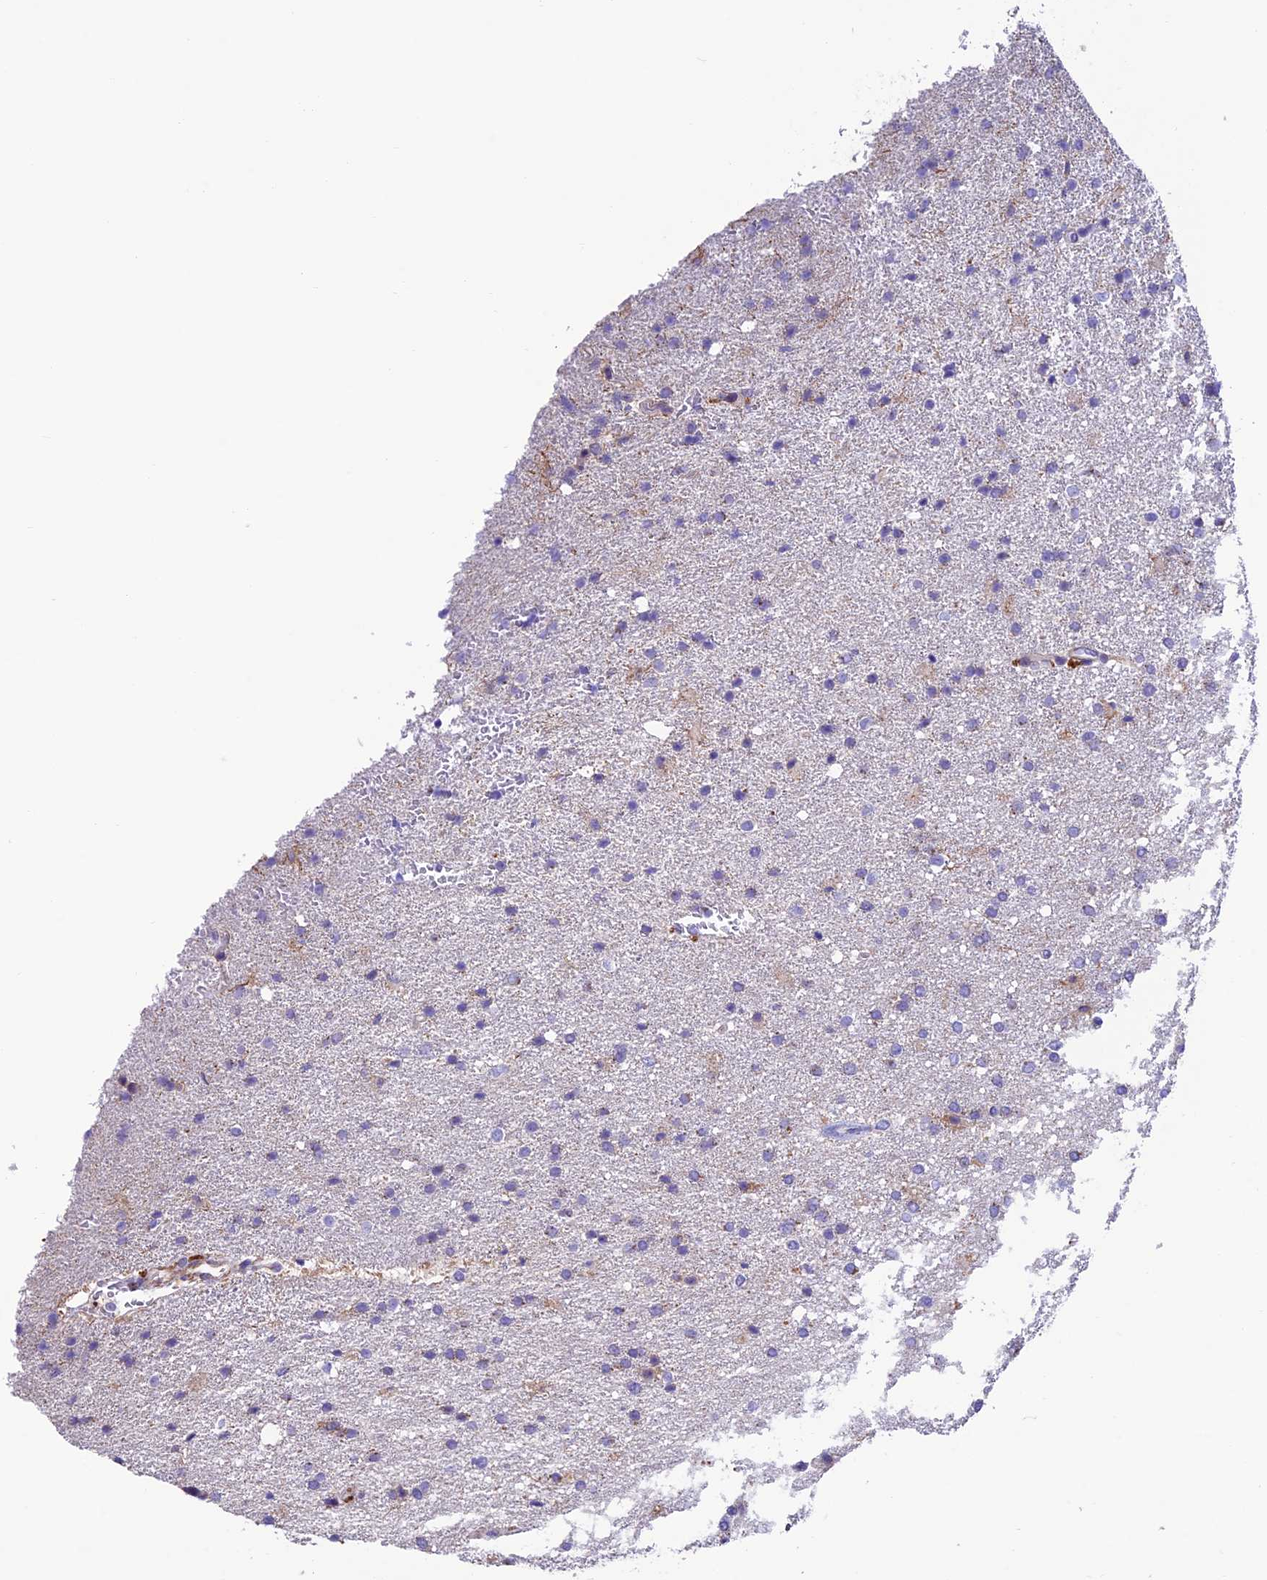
{"staining": {"intensity": "negative", "quantity": "none", "location": "none"}, "tissue": "glioma", "cell_type": "Tumor cells", "image_type": "cancer", "snomed": [{"axis": "morphology", "description": "Glioma, malignant, High grade"}, {"axis": "topography", "description": "Brain"}], "caption": "This is an immunohistochemistry (IHC) image of human malignant high-grade glioma. There is no staining in tumor cells.", "gene": "FAM178B", "patient": {"sex": "male", "age": 72}}